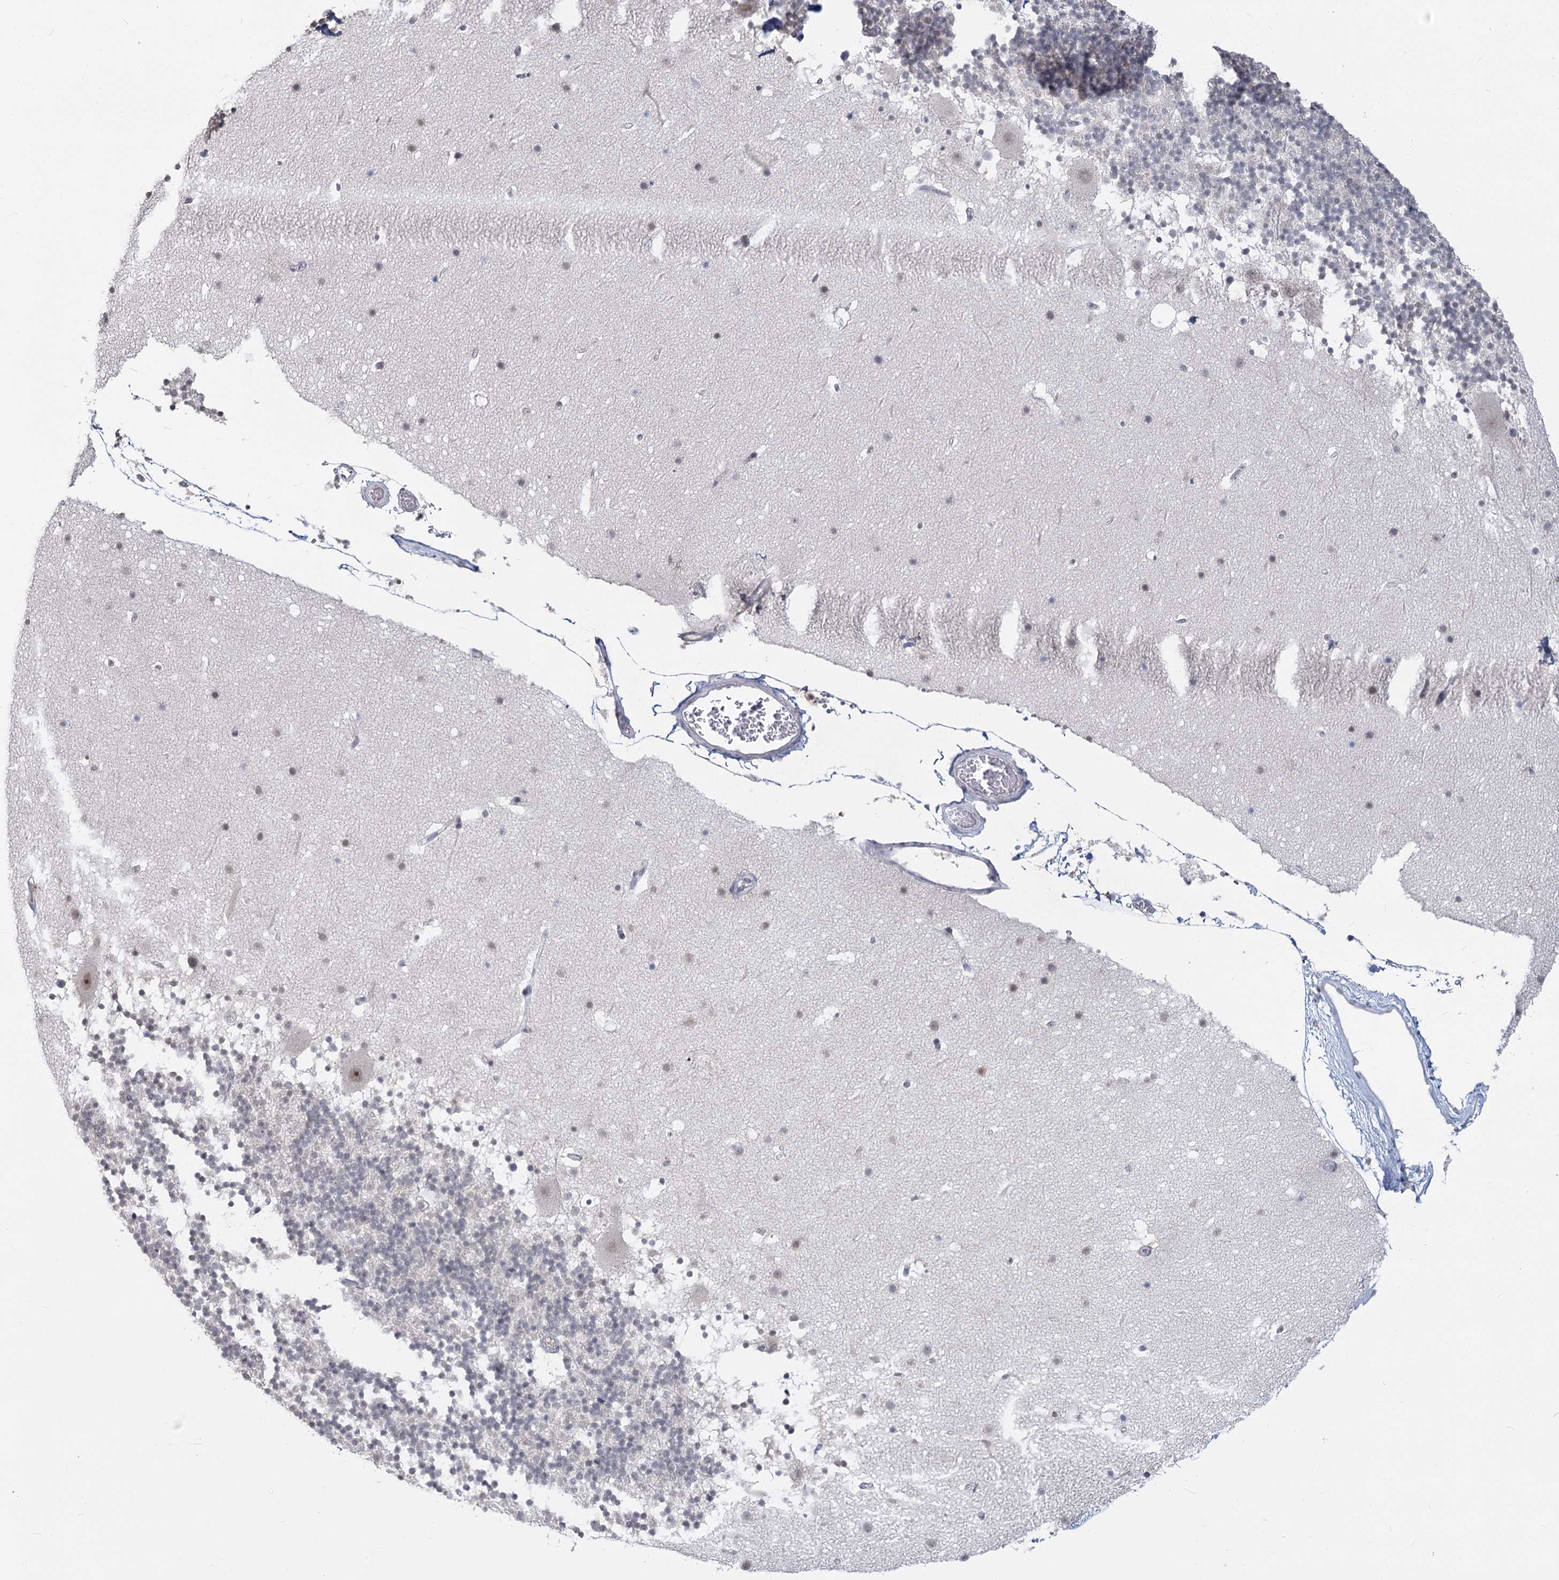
{"staining": {"intensity": "negative", "quantity": "none", "location": "none"}, "tissue": "cerebellum", "cell_type": "Cells in granular layer", "image_type": "normal", "snomed": [{"axis": "morphology", "description": "Normal tissue, NOS"}, {"axis": "topography", "description": "Cerebellum"}], "caption": "Immunohistochemical staining of benign human cerebellum shows no significant expression in cells in granular layer.", "gene": "LY6G5C", "patient": {"sex": "male", "age": 57}}